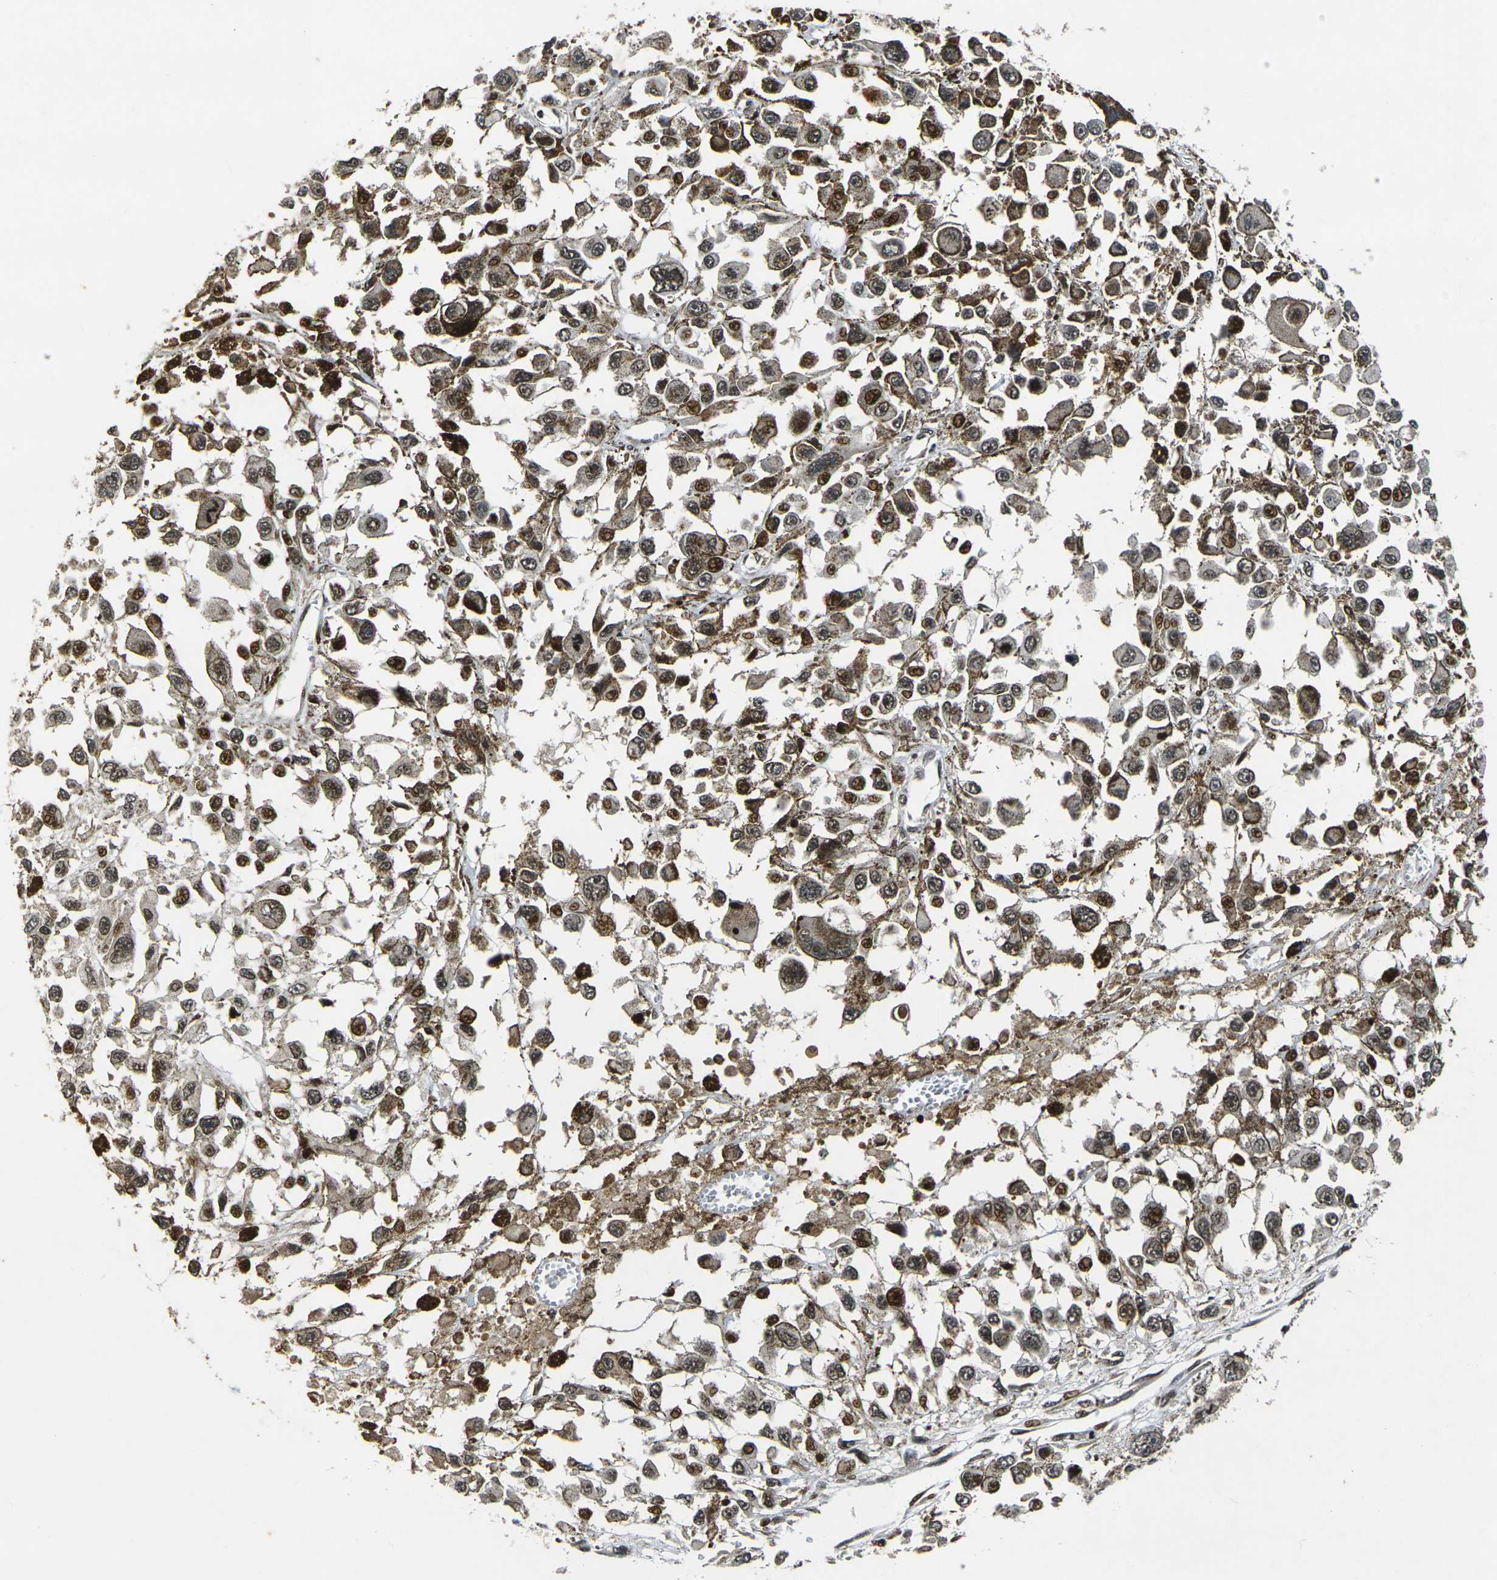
{"staining": {"intensity": "strong", "quantity": ">75%", "location": "cytoplasmic/membranous,nuclear"}, "tissue": "melanoma", "cell_type": "Tumor cells", "image_type": "cancer", "snomed": [{"axis": "morphology", "description": "Malignant melanoma, Metastatic site"}, {"axis": "topography", "description": "Lymph node"}], "caption": "High-power microscopy captured an IHC photomicrograph of melanoma, revealing strong cytoplasmic/membranous and nuclear staining in about >75% of tumor cells. (DAB (3,3'-diaminobenzidine) = brown stain, brightfield microscopy at high magnification).", "gene": "ACTL6A", "patient": {"sex": "male", "age": 59}}